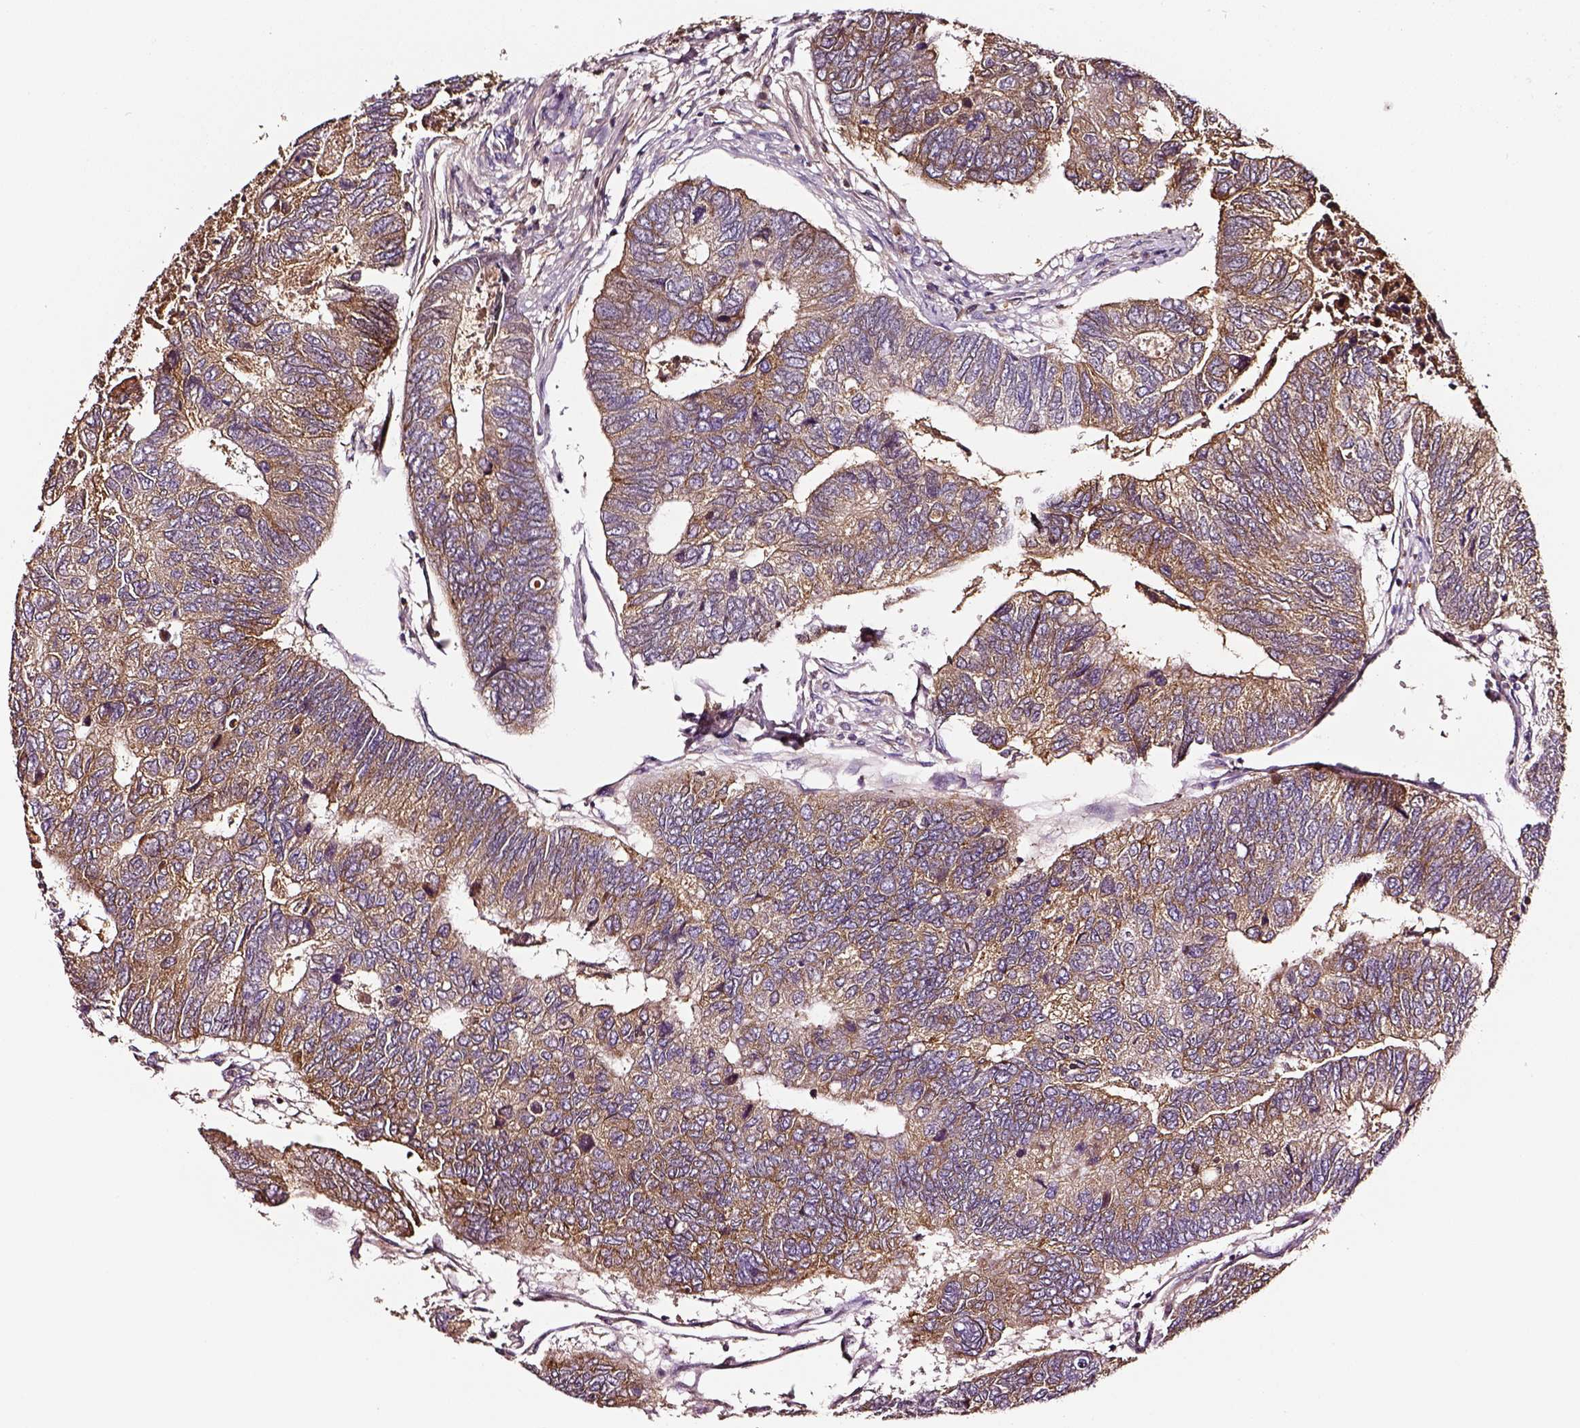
{"staining": {"intensity": "moderate", "quantity": ">75%", "location": "cytoplasmic/membranous"}, "tissue": "colorectal cancer", "cell_type": "Tumor cells", "image_type": "cancer", "snomed": [{"axis": "morphology", "description": "Adenocarcinoma, NOS"}, {"axis": "topography", "description": "Colon"}], "caption": "Immunohistochemistry histopathology image of human colorectal cancer (adenocarcinoma) stained for a protein (brown), which exhibits medium levels of moderate cytoplasmic/membranous staining in about >75% of tumor cells.", "gene": "TF", "patient": {"sex": "female", "age": 67}}